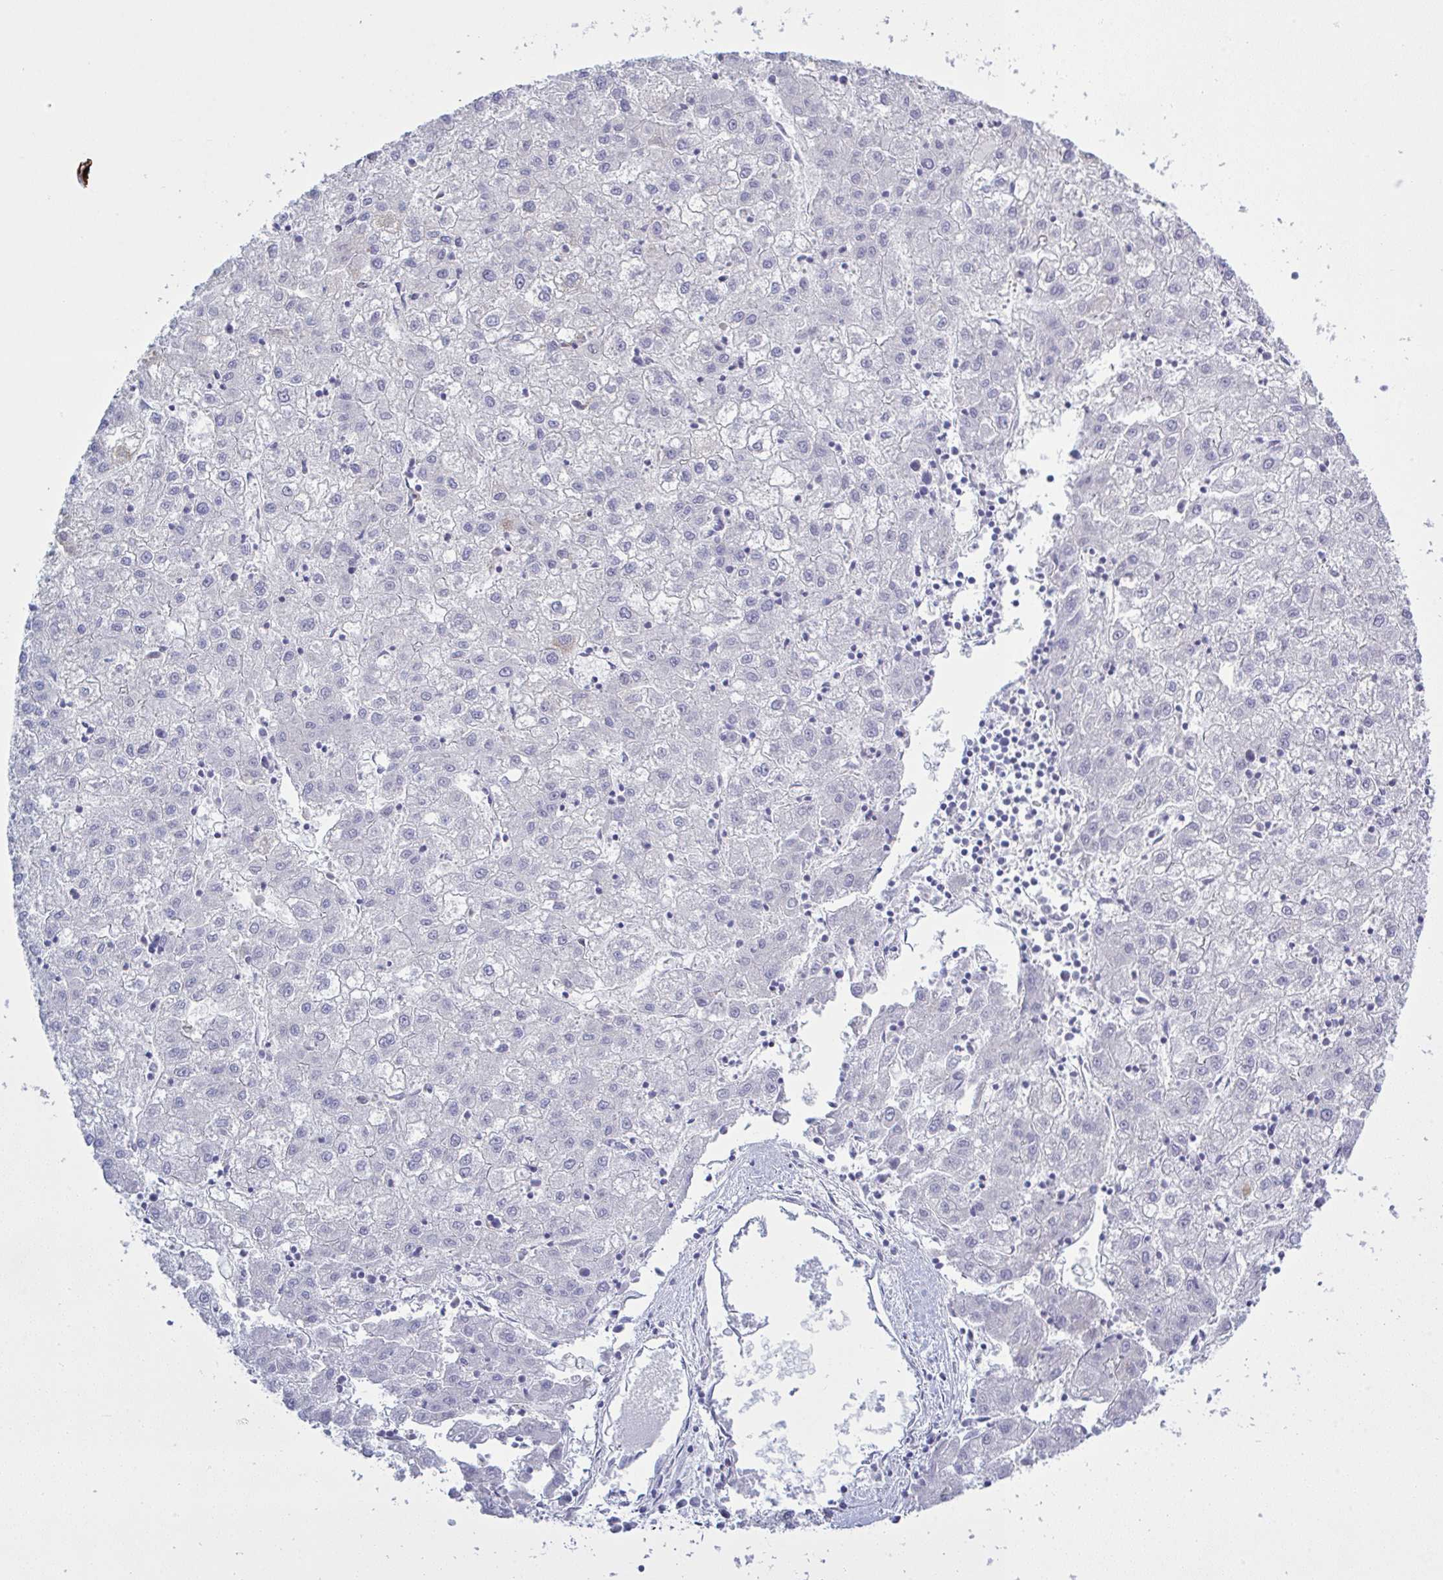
{"staining": {"intensity": "negative", "quantity": "none", "location": "none"}, "tissue": "liver cancer", "cell_type": "Tumor cells", "image_type": "cancer", "snomed": [{"axis": "morphology", "description": "Carcinoma, Hepatocellular, NOS"}, {"axis": "topography", "description": "Liver"}], "caption": "High power microscopy image of an IHC micrograph of hepatocellular carcinoma (liver), revealing no significant expression in tumor cells.", "gene": "NDUFA7", "patient": {"sex": "male", "age": 72}}